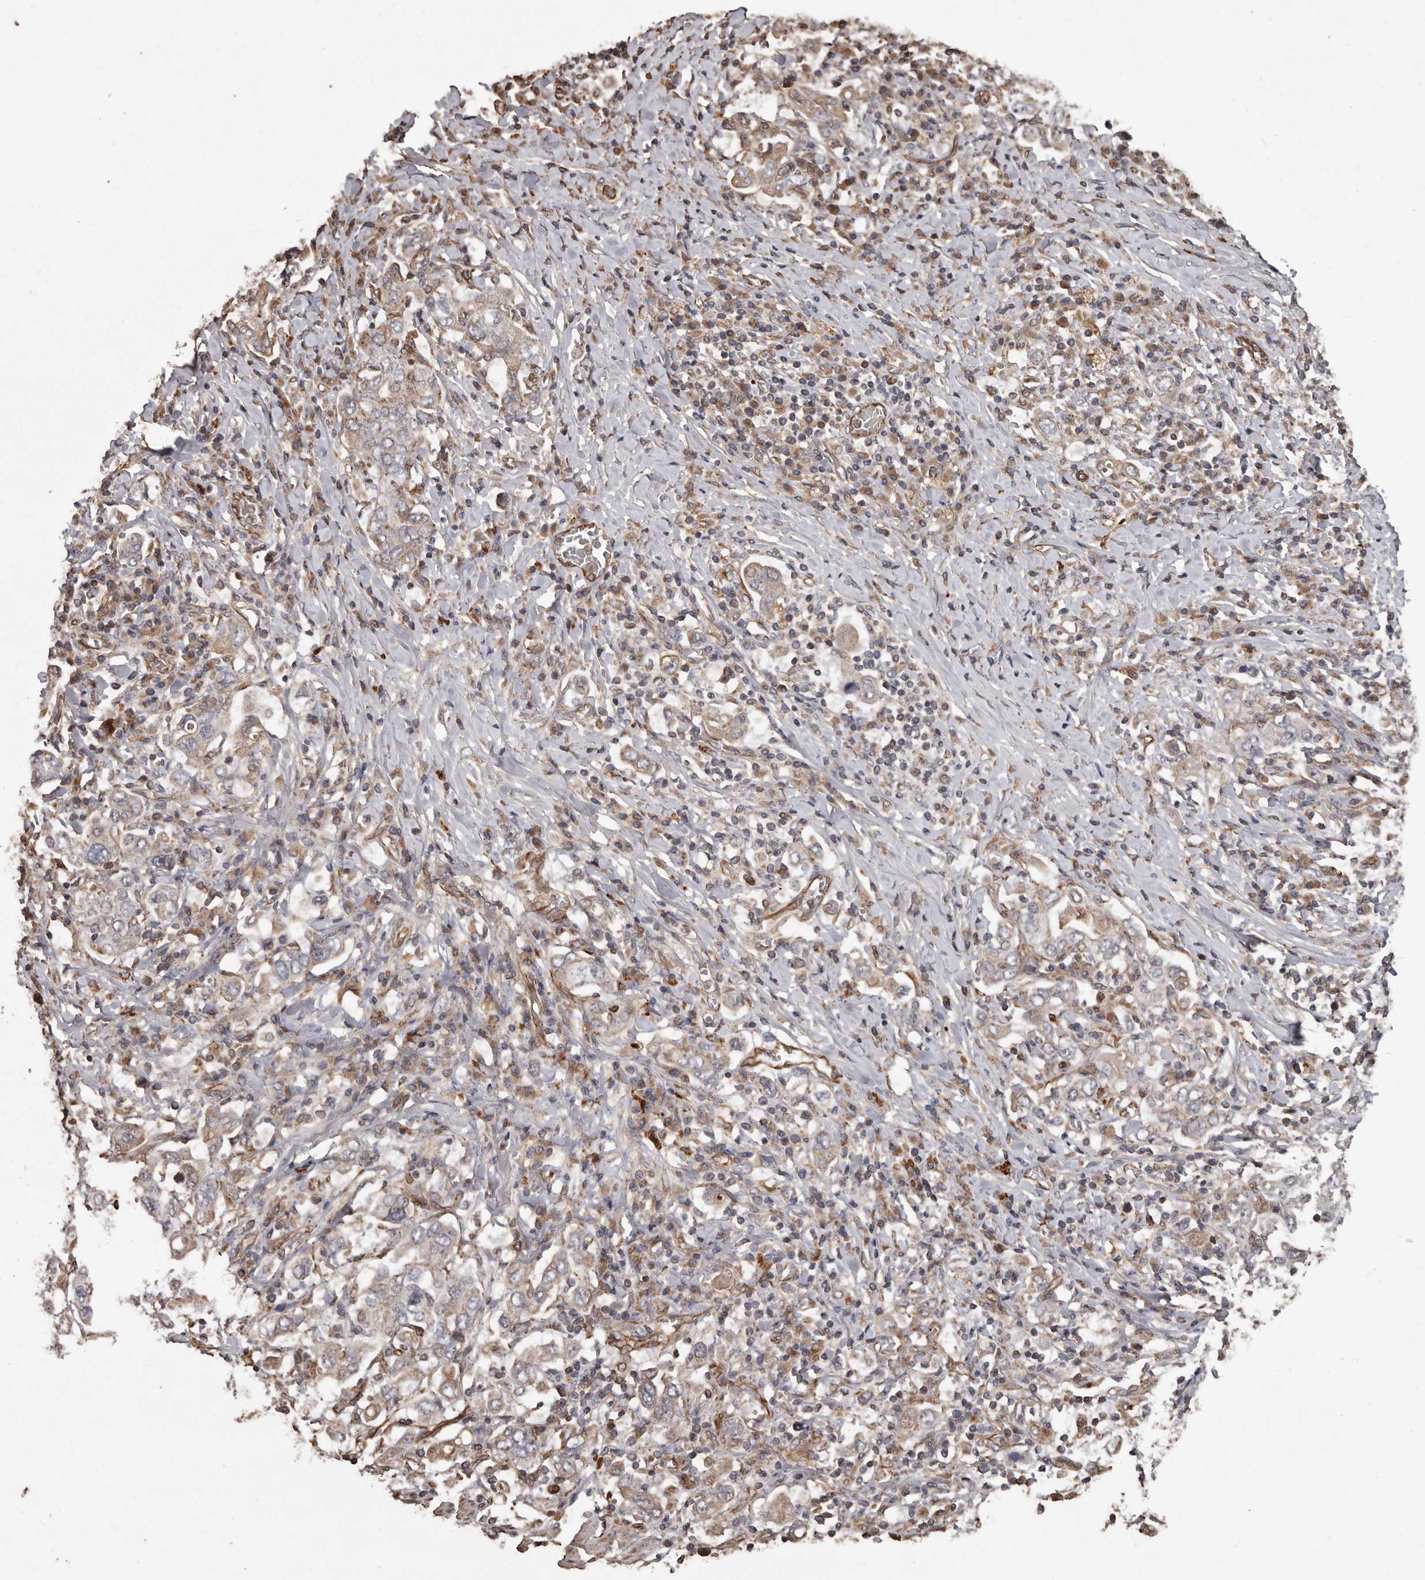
{"staining": {"intensity": "weak", "quantity": "<25%", "location": "cytoplasmic/membranous"}, "tissue": "stomach cancer", "cell_type": "Tumor cells", "image_type": "cancer", "snomed": [{"axis": "morphology", "description": "Adenocarcinoma, NOS"}, {"axis": "topography", "description": "Stomach, upper"}], "caption": "The histopathology image reveals no significant expression in tumor cells of adenocarcinoma (stomach). Nuclei are stained in blue.", "gene": "BRAT1", "patient": {"sex": "male", "age": 62}}